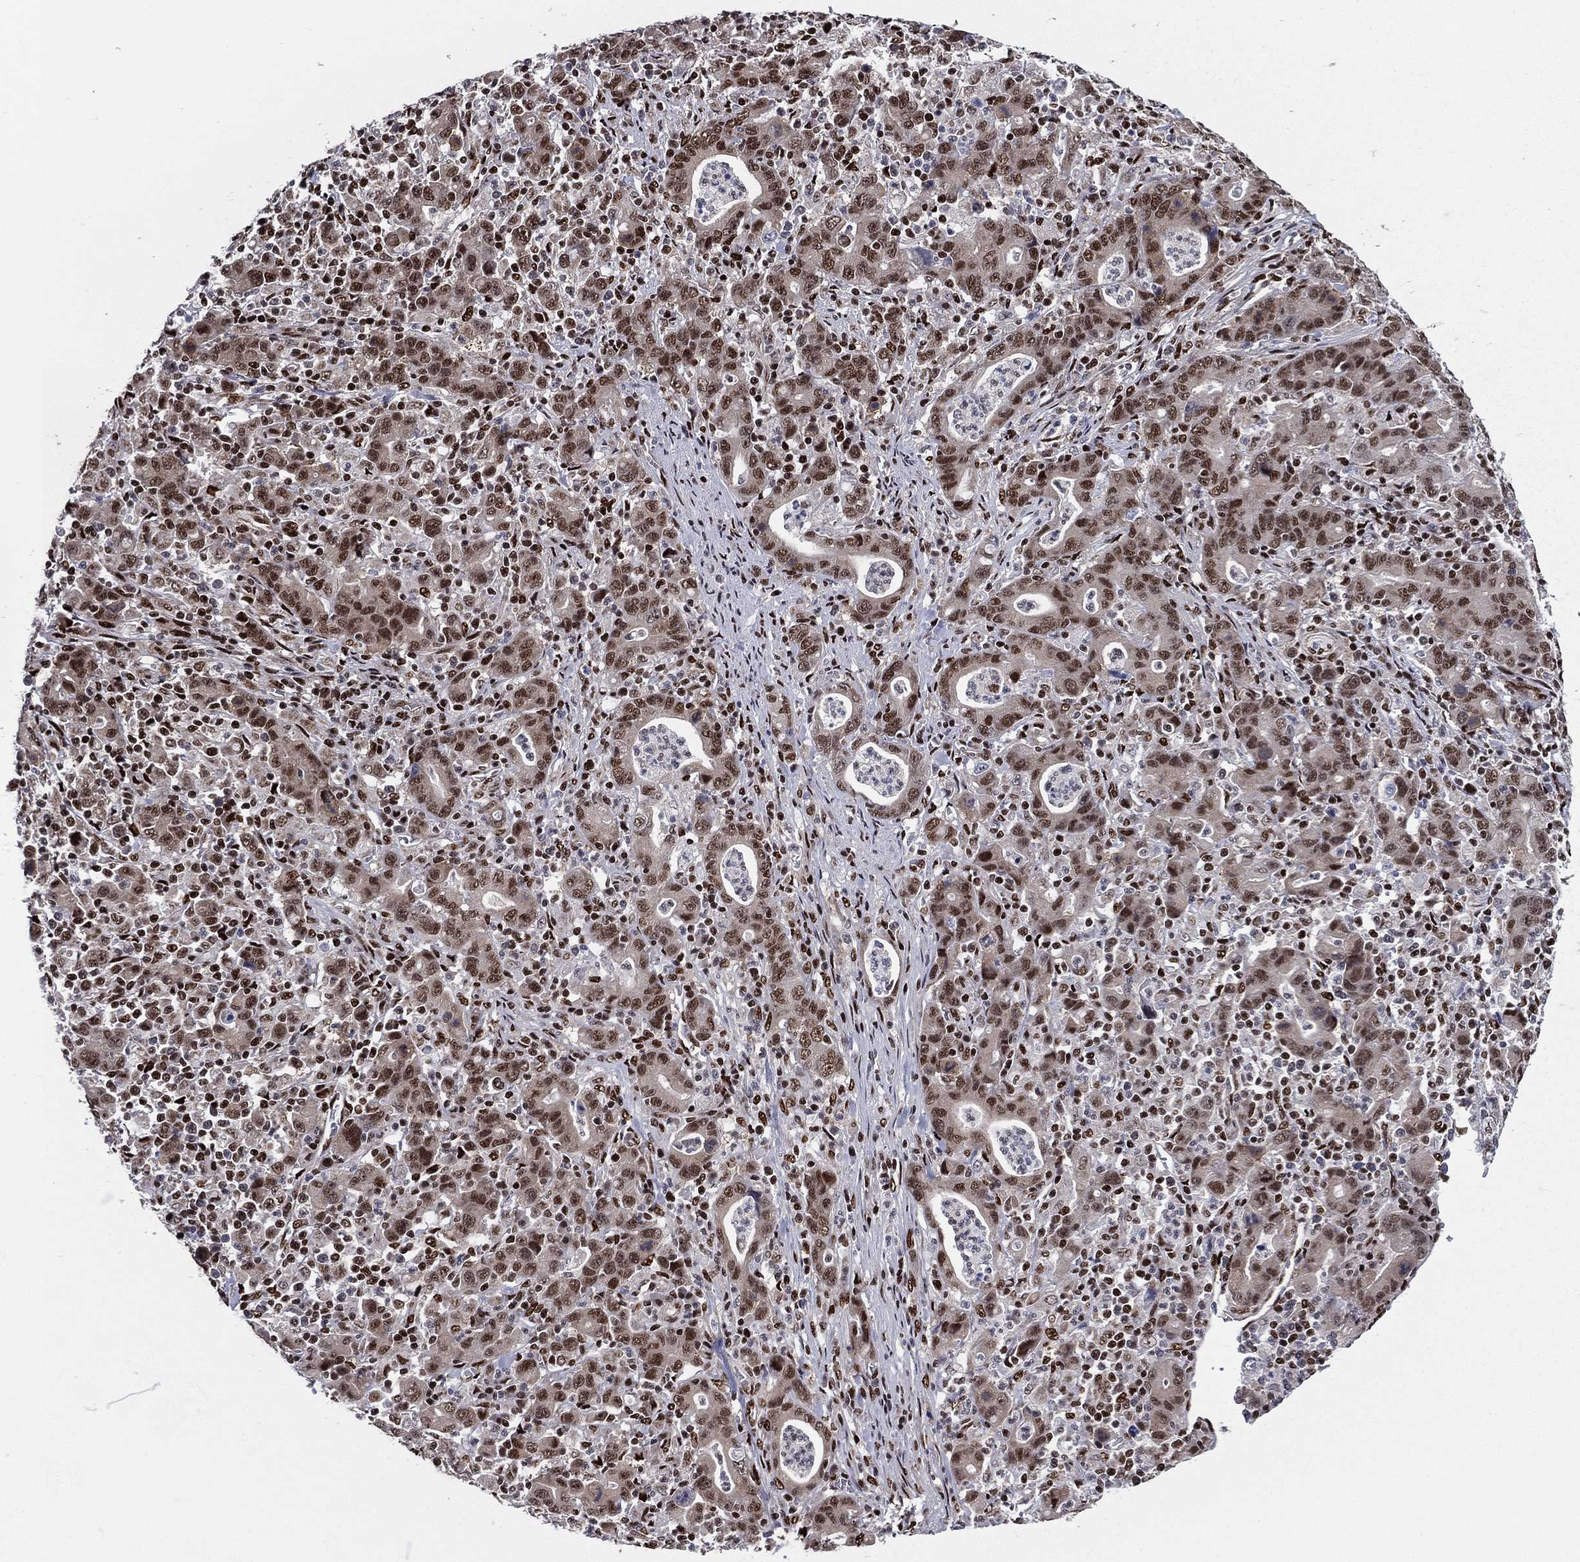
{"staining": {"intensity": "strong", "quantity": ">75%", "location": "nuclear"}, "tissue": "stomach cancer", "cell_type": "Tumor cells", "image_type": "cancer", "snomed": [{"axis": "morphology", "description": "Adenocarcinoma, NOS"}, {"axis": "topography", "description": "Stomach, upper"}], "caption": "Immunohistochemical staining of human stomach adenocarcinoma displays high levels of strong nuclear positivity in about >75% of tumor cells.", "gene": "TP53BP1", "patient": {"sex": "male", "age": 69}}